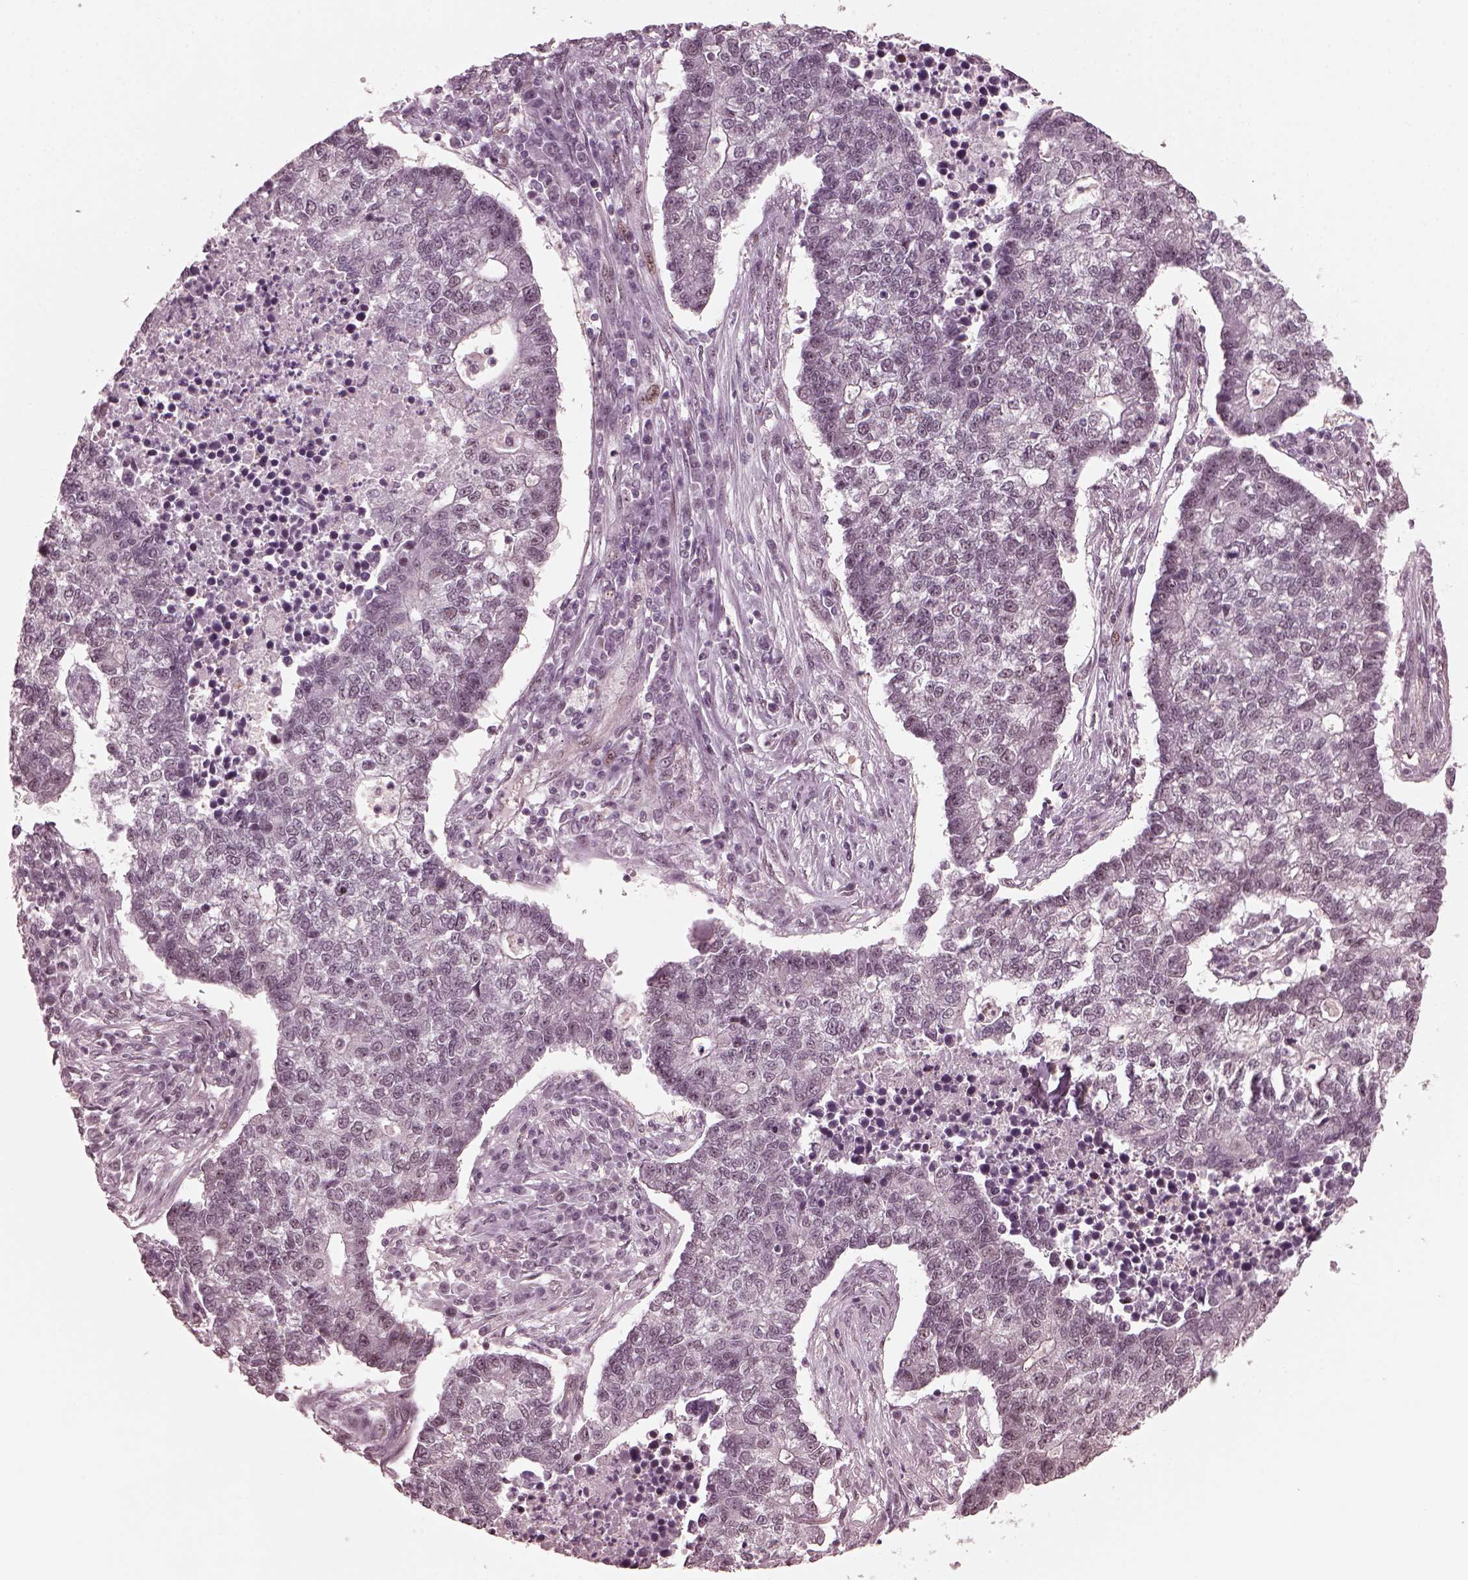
{"staining": {"intensity": "negative", "quantity": "none", "location": "none"}, "tissue": "lung cancer", "cell_type": "Tumor cells", "image_type": "cancer", "snomed": [{"axis": "morphology", "description": "Adenocarcinoma, NOS"}, {"axis": "topography", "description": "Lung"}], "caption": "Immunohistochemistry (IHC) histopathology image of lung cancer (adenocarcinoma) stained for a protein (brown), which demonstrates no expression in tumor cells.", "gene": "TRIB3", "patient": {"sex": "male", "age": 57}}